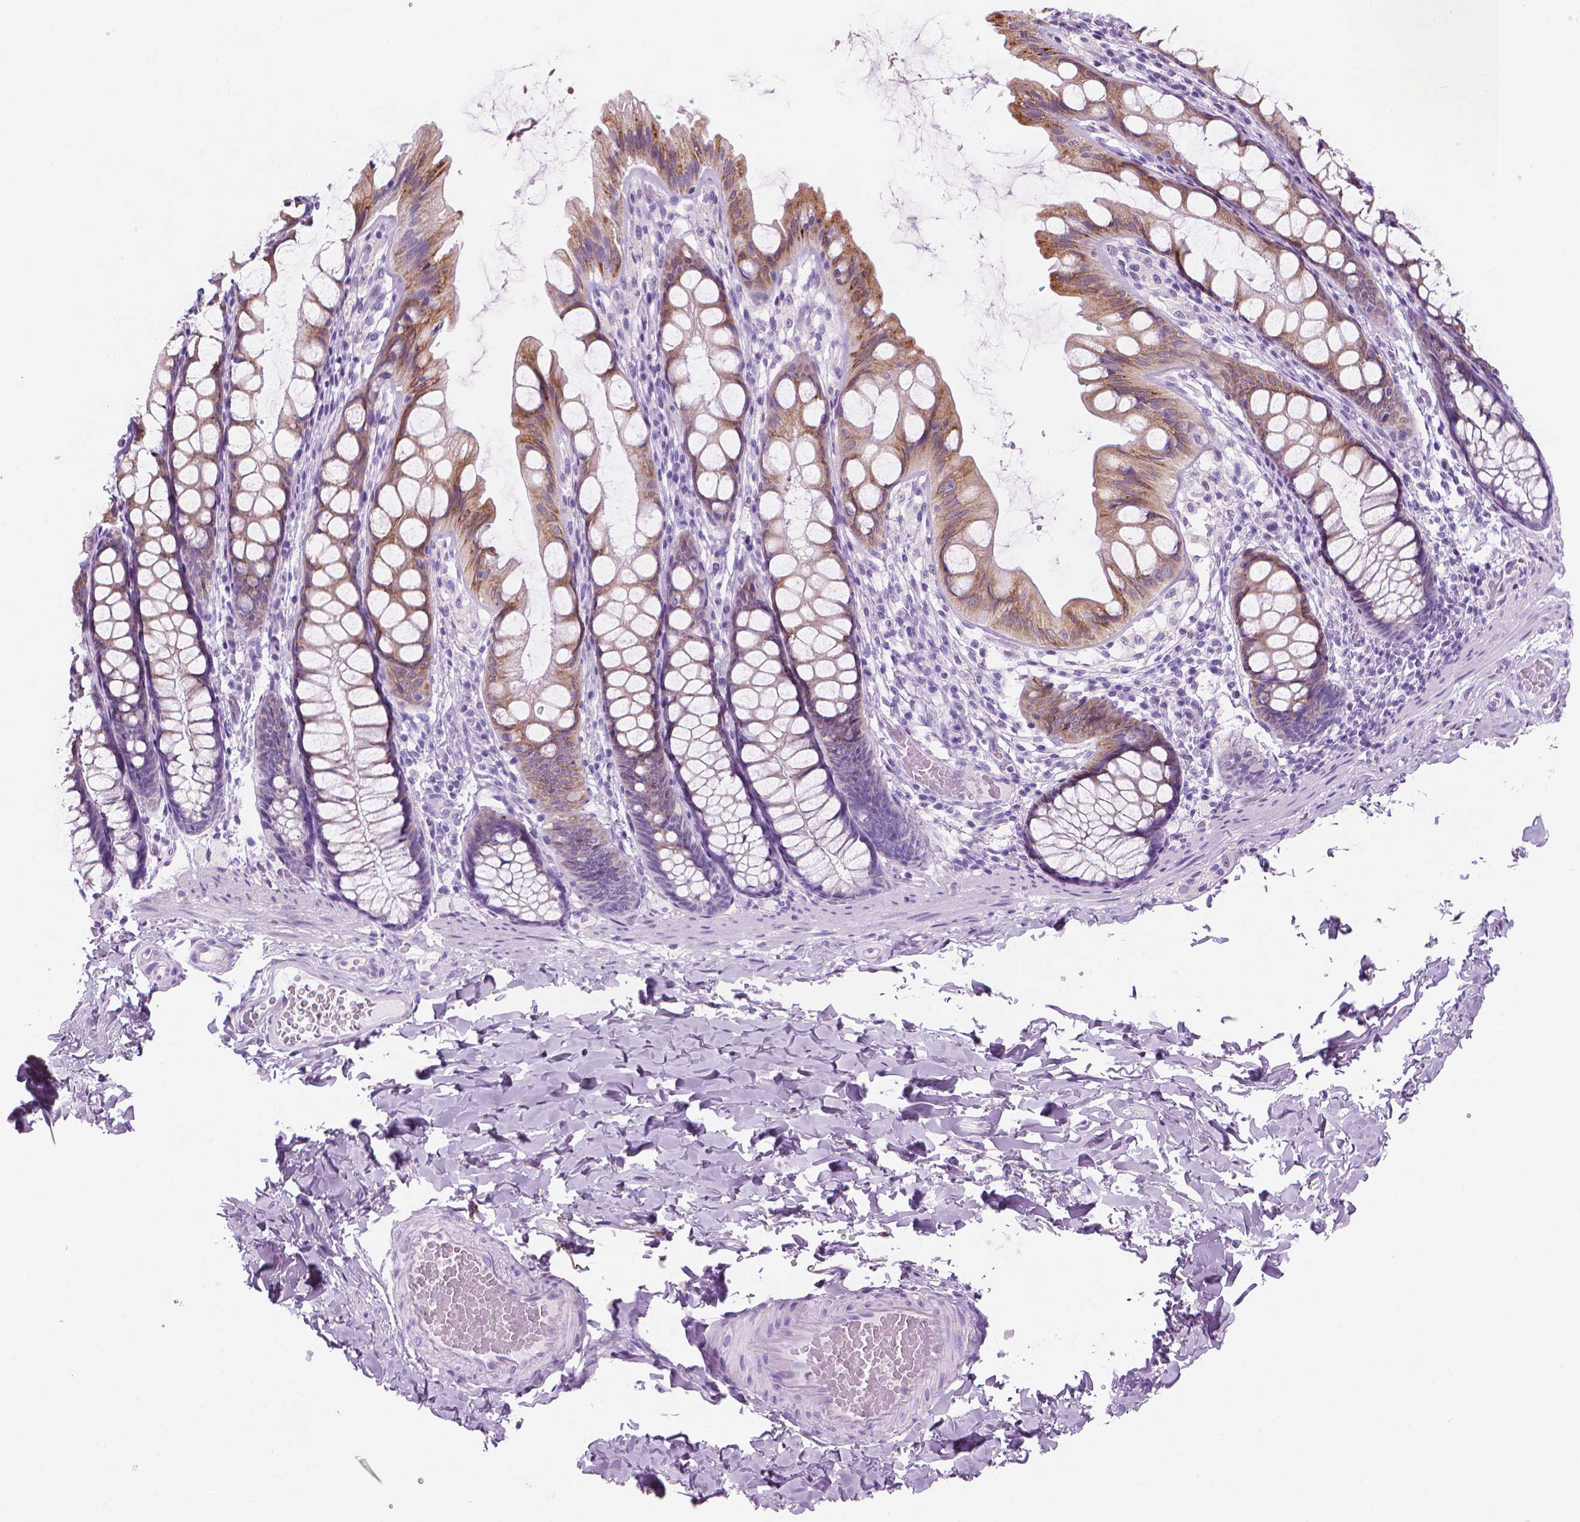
{"staining": {"intensity": "negative", "quantity": "none", "location": "none"}, "tissue": "colon", "cell_type": "Endothelial cells", "image_type": "normal", "snomed": [{"axis": "morphology", "description": "Normal tissue, NOS"}, {"axis": "topography", "description": "Colon"}], "caption": "Immunohistochemistry histopathology image of unremarkable colon: human colon stained with DAB (3,3'-diaminobenzidine) displays no significant protein positivity in endothelial cells. The staining was performed using DAB to visualize the protein expression in brown, while the nuclei were stained in blue with hematoxylin (Magnification: 20x).", "gene": "TTC29", "patient": {"sex": "male", "age": 47}}